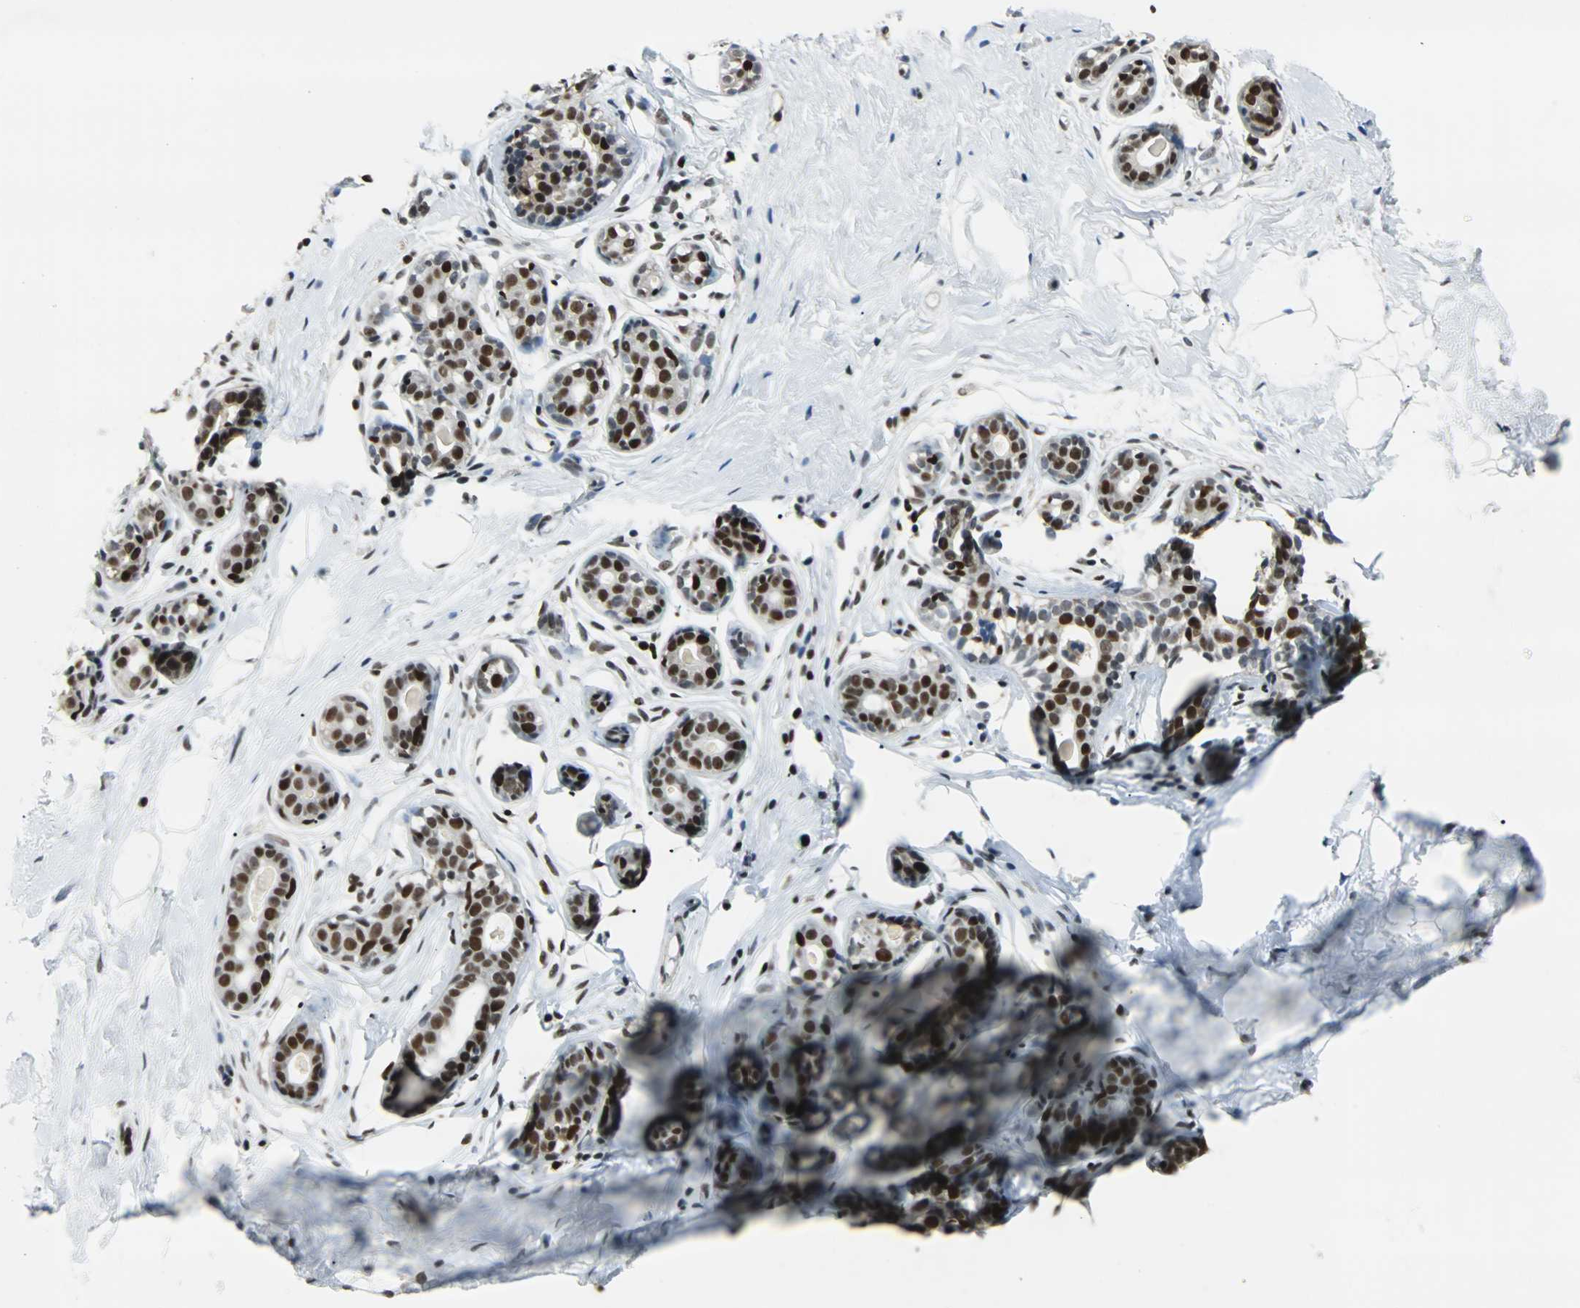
{"staining": {"intensity": "moderate", "quantity": "25%-75%", "location": "nuclear"}, "tissue": "breast", "cell_type": "Adipocytes", "image_type": "normal", "snomed": [{"axis": "morphology", "description": "Normal tissue, NOS"}, {"axis": "topography", "description": "Breast"}], "caption": "The immunohistochemical stain shows moderate nuclear expression in adipocytes of normal breast. The staining is performed using DAB (3,3'-diaminobenzidine) brown chromogen to label protein expression. The nuclei are counter-stained blue using hematoxylin.", "gene": "XRCC4", "patient": {"sex": "female", "age": 23}}